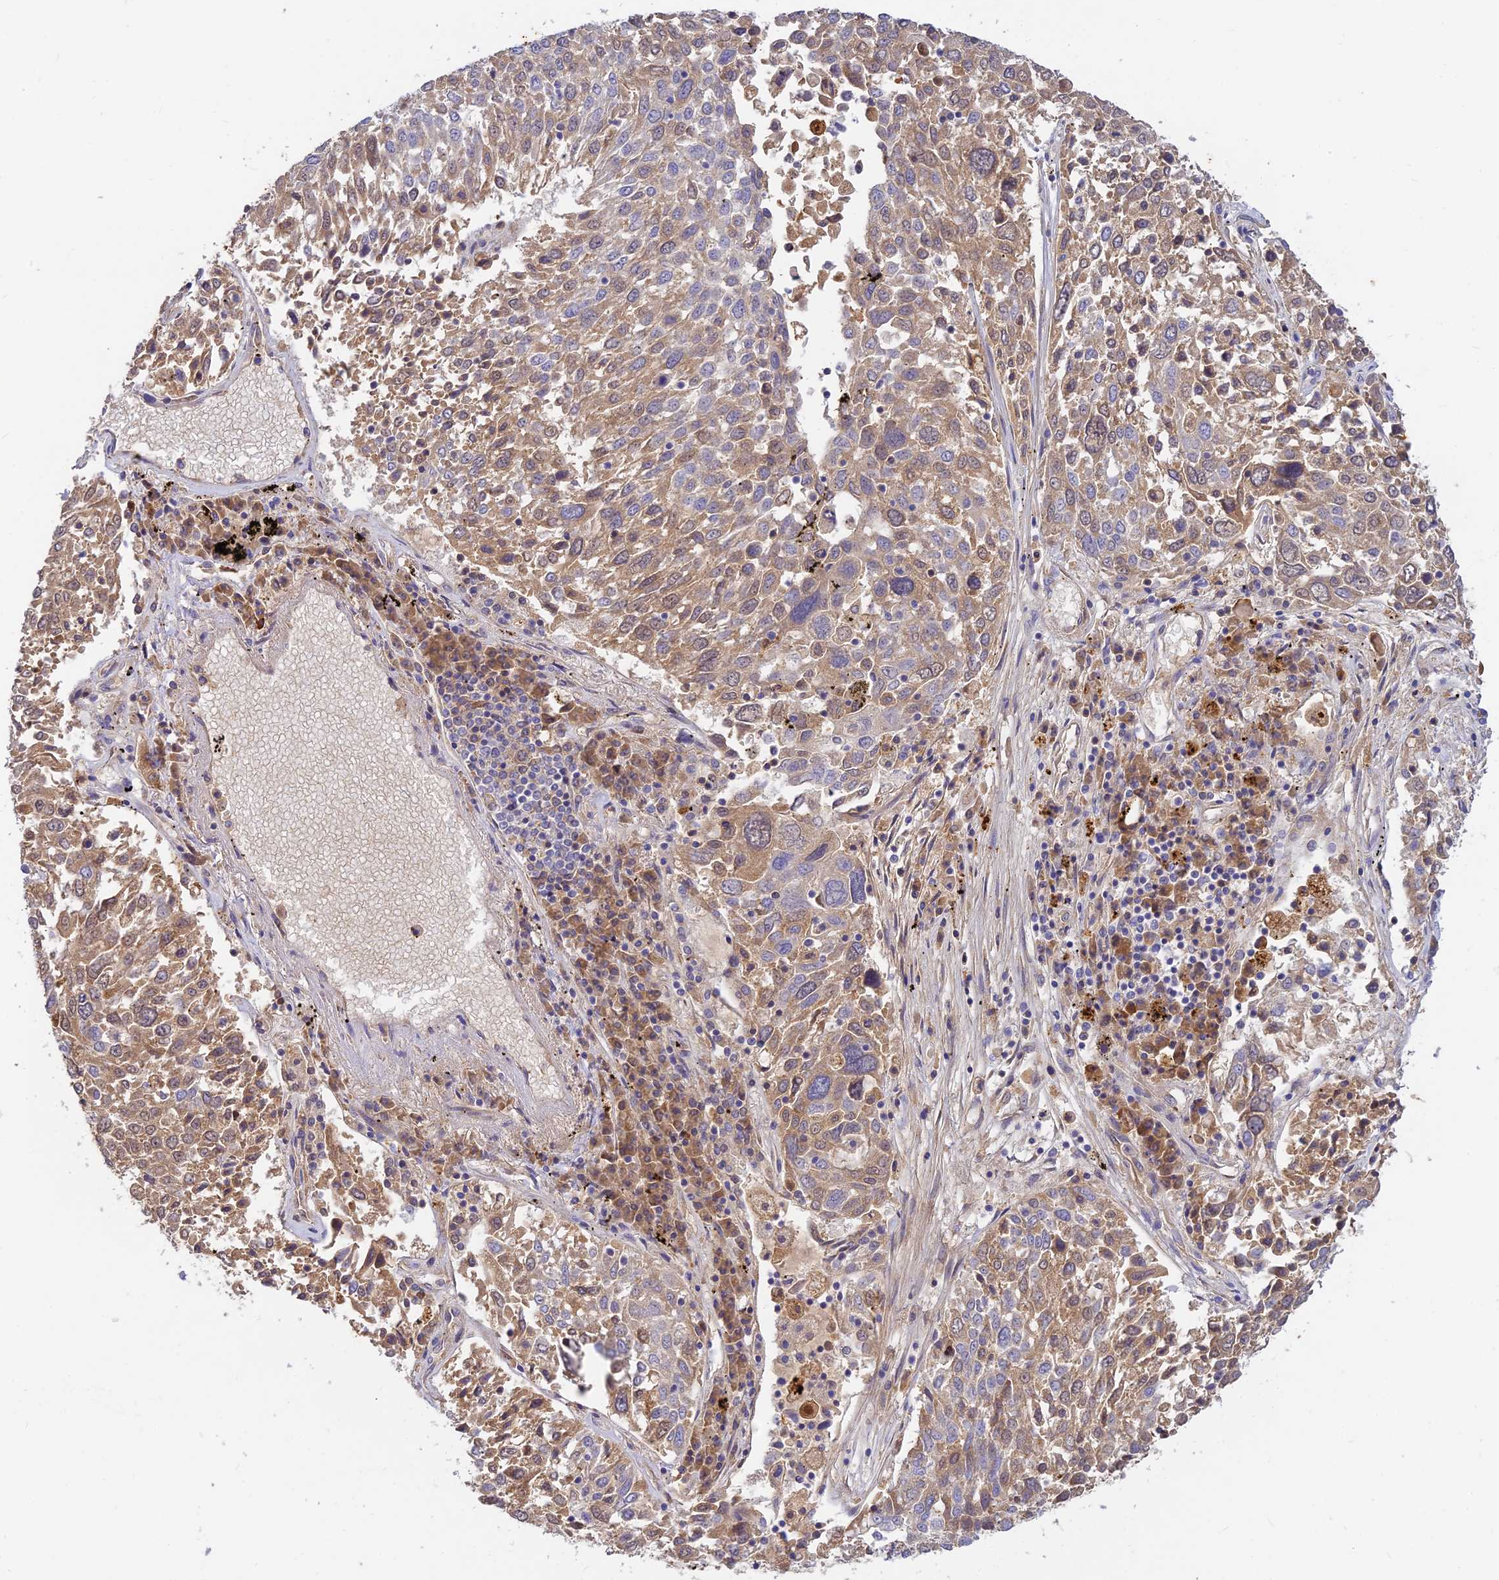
{"staining": {"intensity": "moderate", "quantity": ">75%", "location": "cytoplasmic/membranous"}, "tissue": "lung cancer", "cell_type": "Tumor cells", "image_type": "cancer", "snomed": [{"axis": "morphology", "description": "Squamous cell carcinoma, NOS"}, {"axis": "topography", "description": "Lung"}], "caption": "The micrograph reveals a brown stain indicating the presence of a protein in the cytoplasmic/membranous of tumor cells in squamous cell carcinoma (lung).", "gene": "ACSM5", "patient": {"sex": "male", "age": 65}}